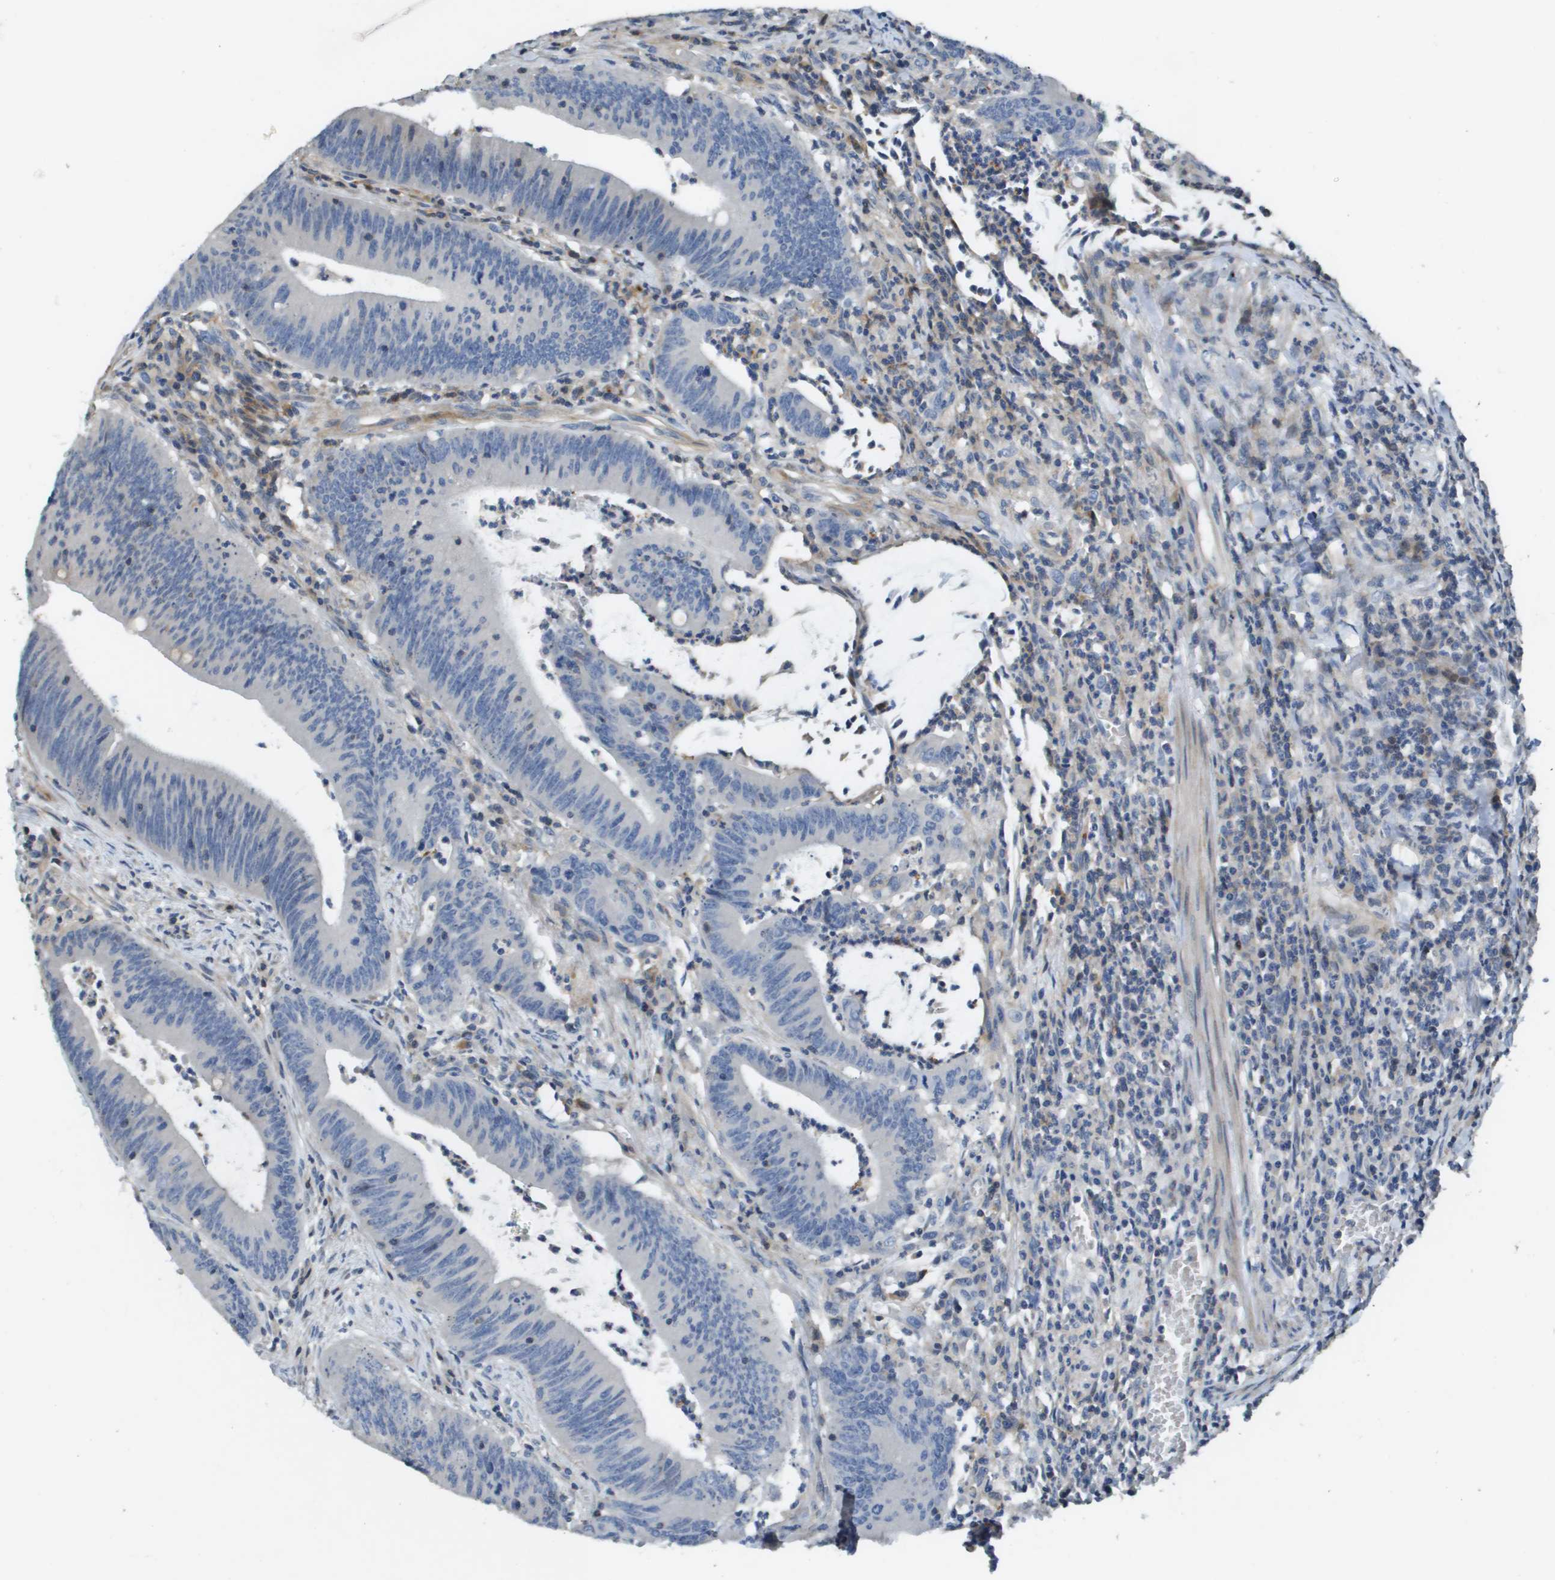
{"staining": {"intensity": "negative", "quantity": "none", "location": "none"}, "tissue": "colorectal cancer", "cell_type": "Tumor cells", "image_type": "cancer", "snomed": [{"axis": "morphology", "description": "Normal tissue, NOS"}, {"axis": "morphology", "description": "Adenocarcinoma, NOS"}, {"axis": "topography", "description": "Rectum"}], "caption": "Tumor cells are negative for brown protein staining in colorectal adenocarcinoma.", "gene": "SCN4B", "patient": {"sex": "female", "age": 66}}